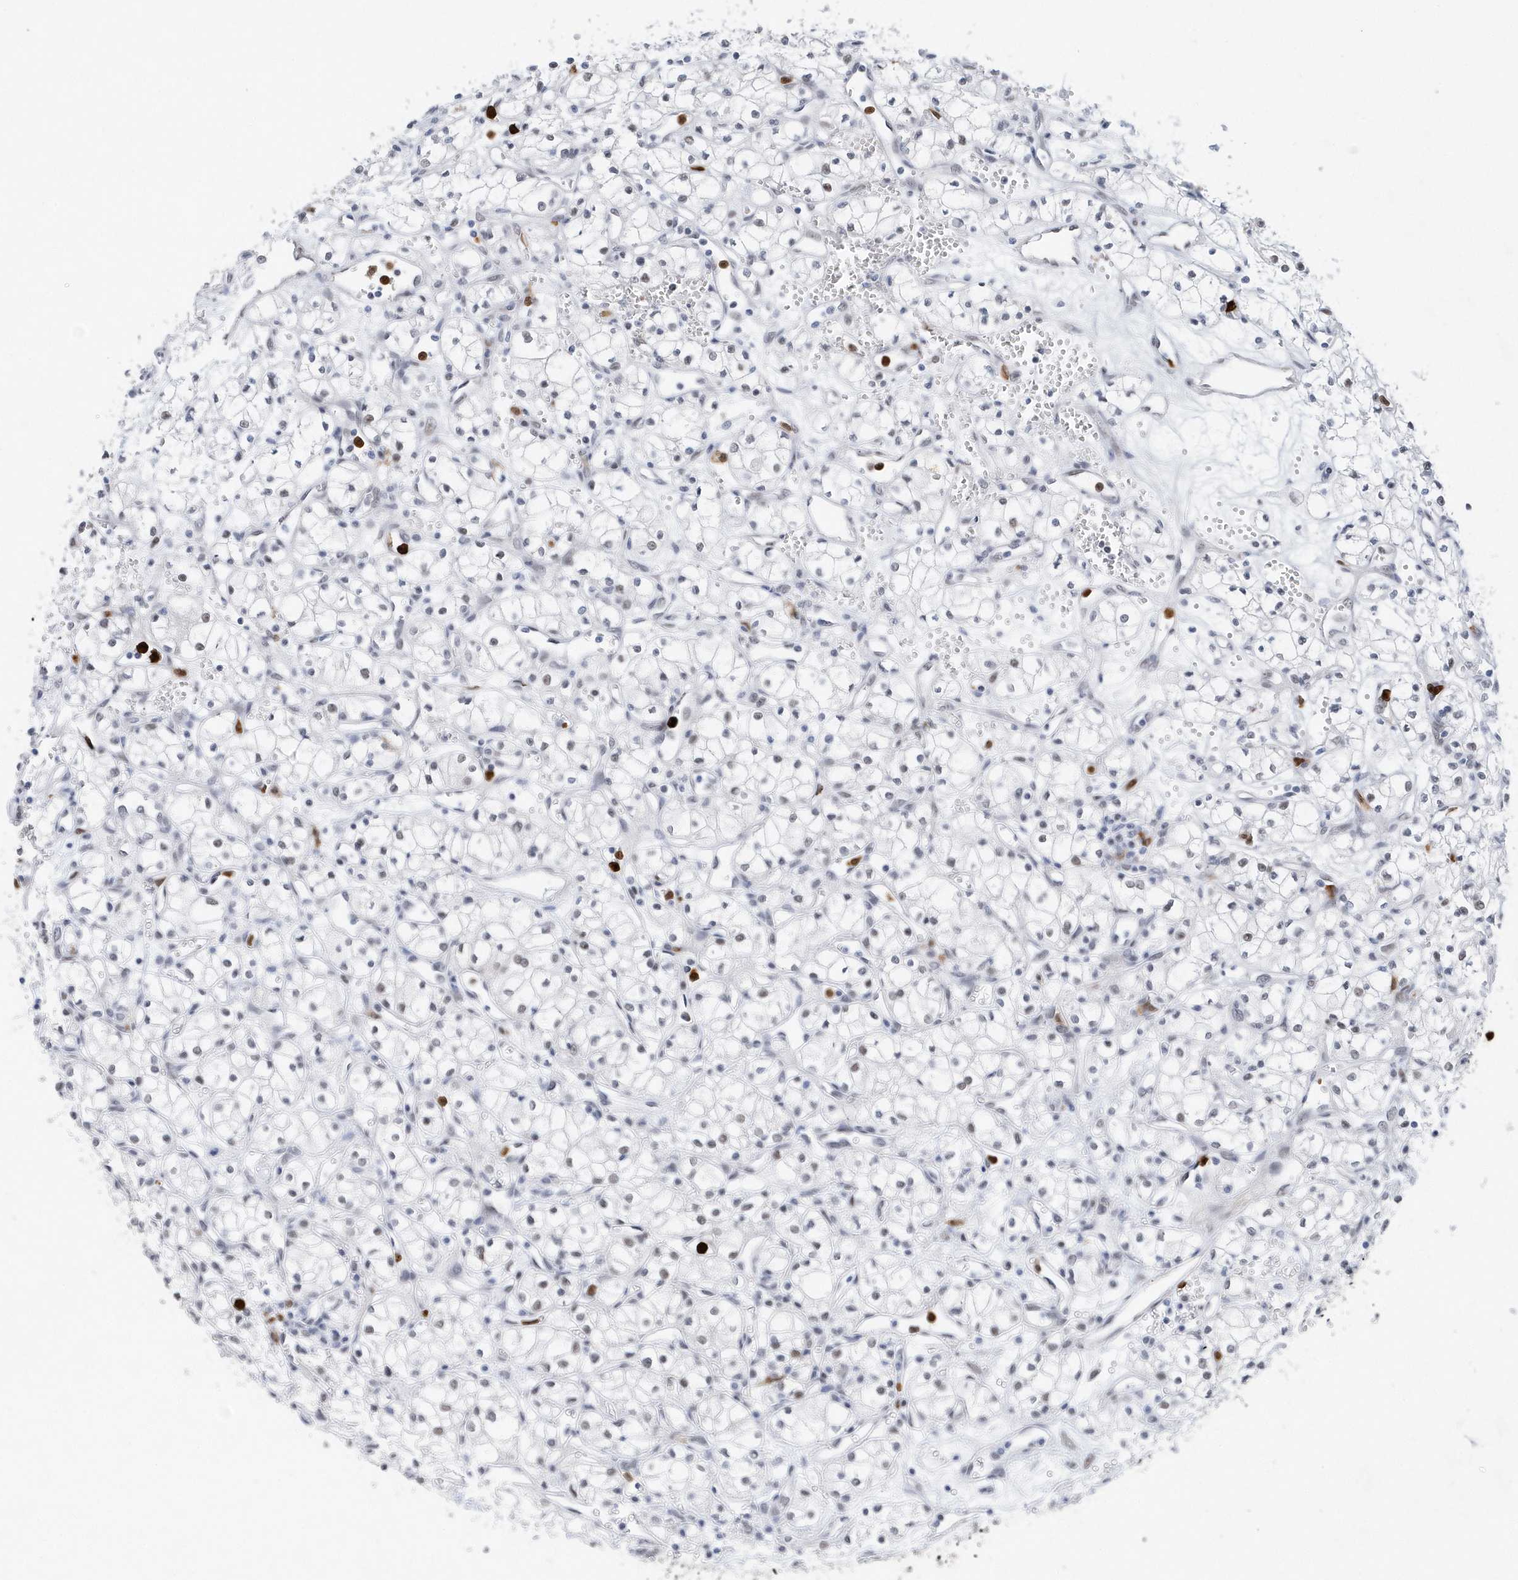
{"staining": {"intensity": "negative", "quantity": "none", "location": "none"}, "tissue": "renal cancer", "cell_type": "Tumor cells", "image_type": "cancer", "snomed": [{"axis": "morphology", "description": "Adenocarcinoma, NOS"}, {"axis": "topography", "description": "Kidney"}], "caption": "High power microscopy image of an IHC histopathology image of renal adenocarcinoma, revealing no significant positivity in tumor cells. (DAB (3,3'-diaminobenzidine) IHC with hematoxylin counter stain).", "gene": "RPP30", "patient": {"sex": "male", "age": 59}}